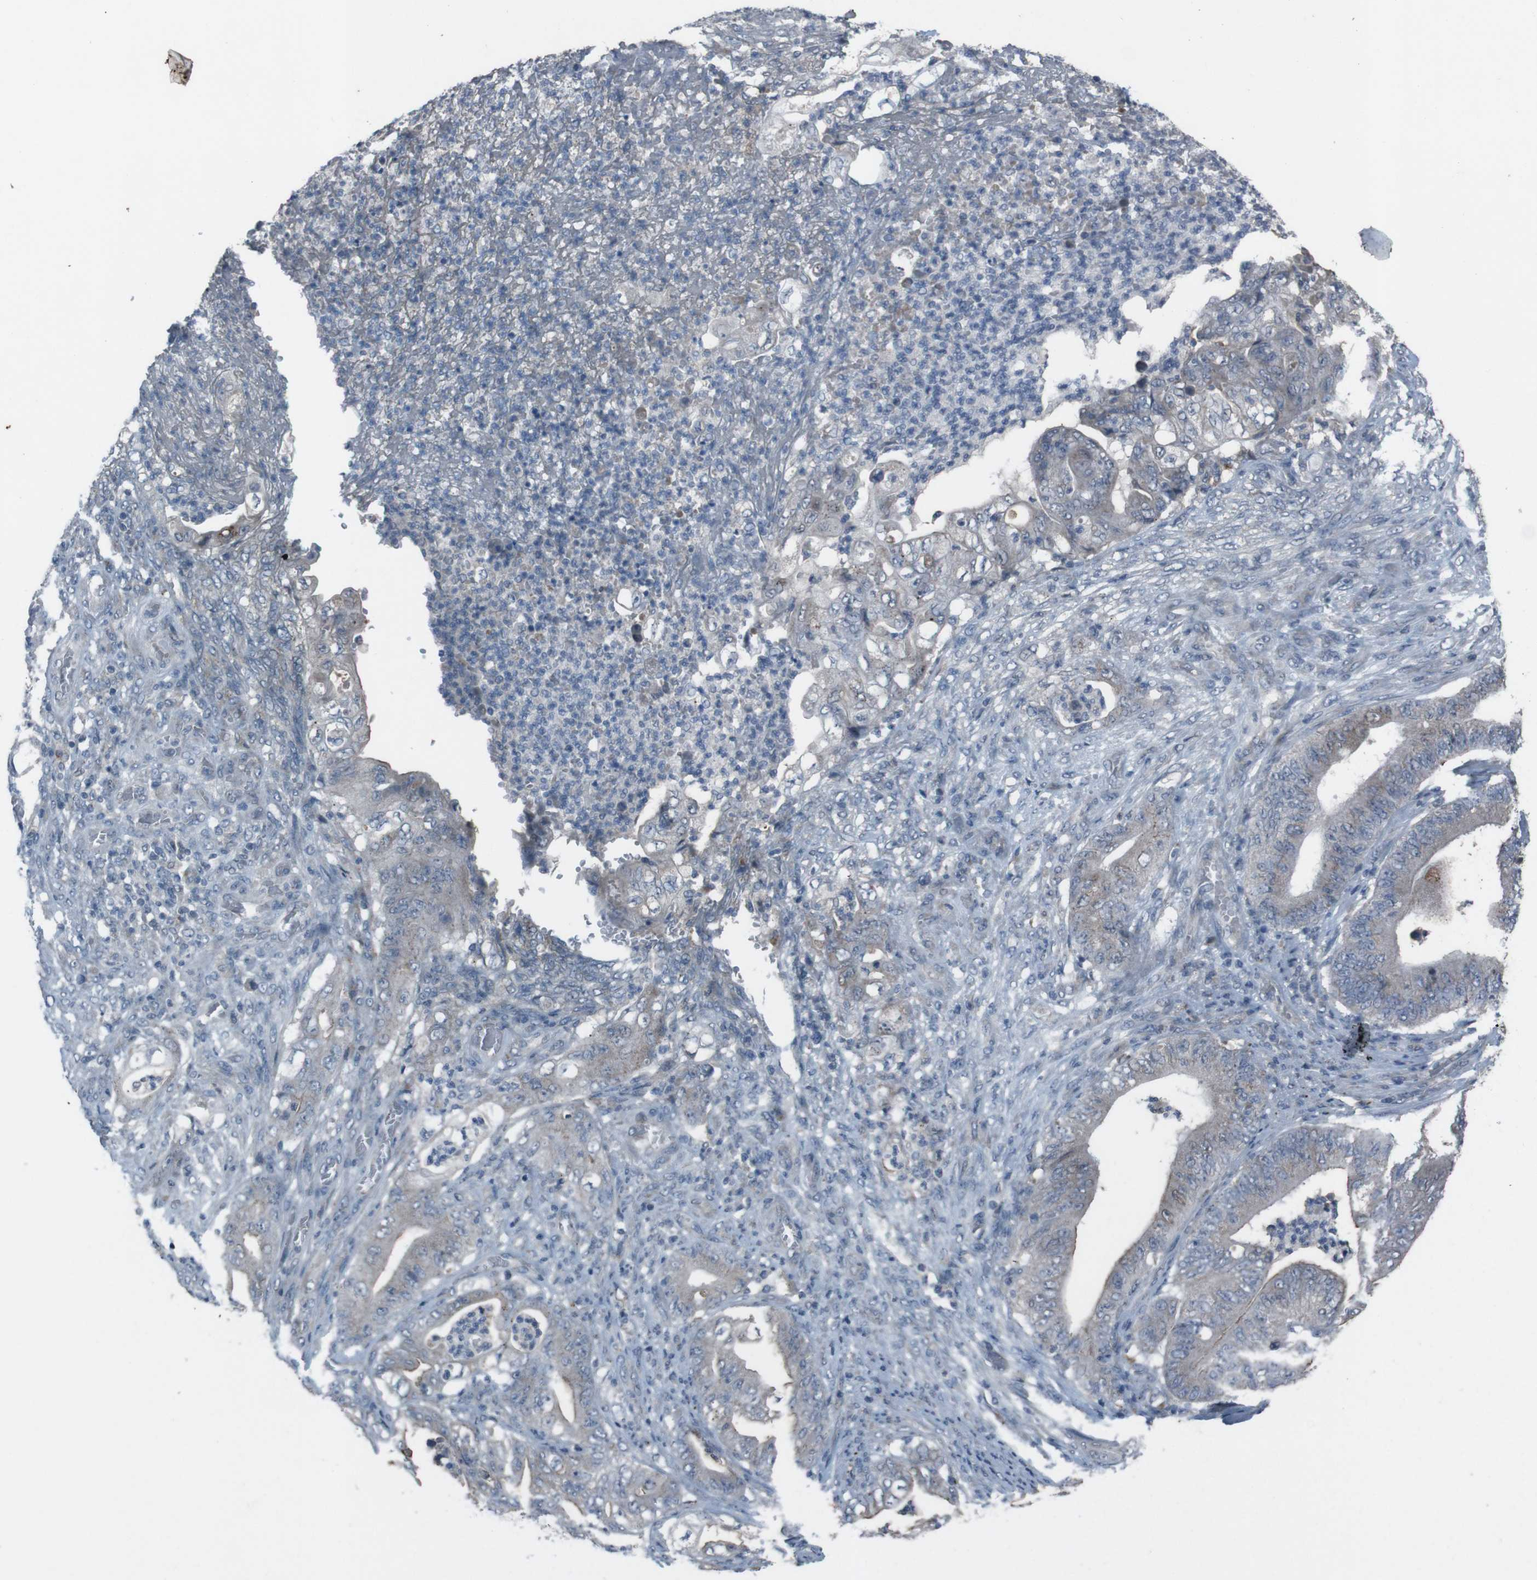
{"staining": {"intensity": "negative", "quantity": "none", "location": "none"}, "tissue": "stomach cancer", "cell_type": "Tumor cells", "image_type": "cancer", "snomed": [{"axis": "morphology", "description": "Adenocarcinoma, NOS"}, {"axis": "topography", "description": "Stomach"}], "caption": "Protein analysis of adenocarcinoma (stomach) exhibits no significant expression in tumor cells.", "gene": "EFNA5", "patient": {"sex": "female", "age": 73}}